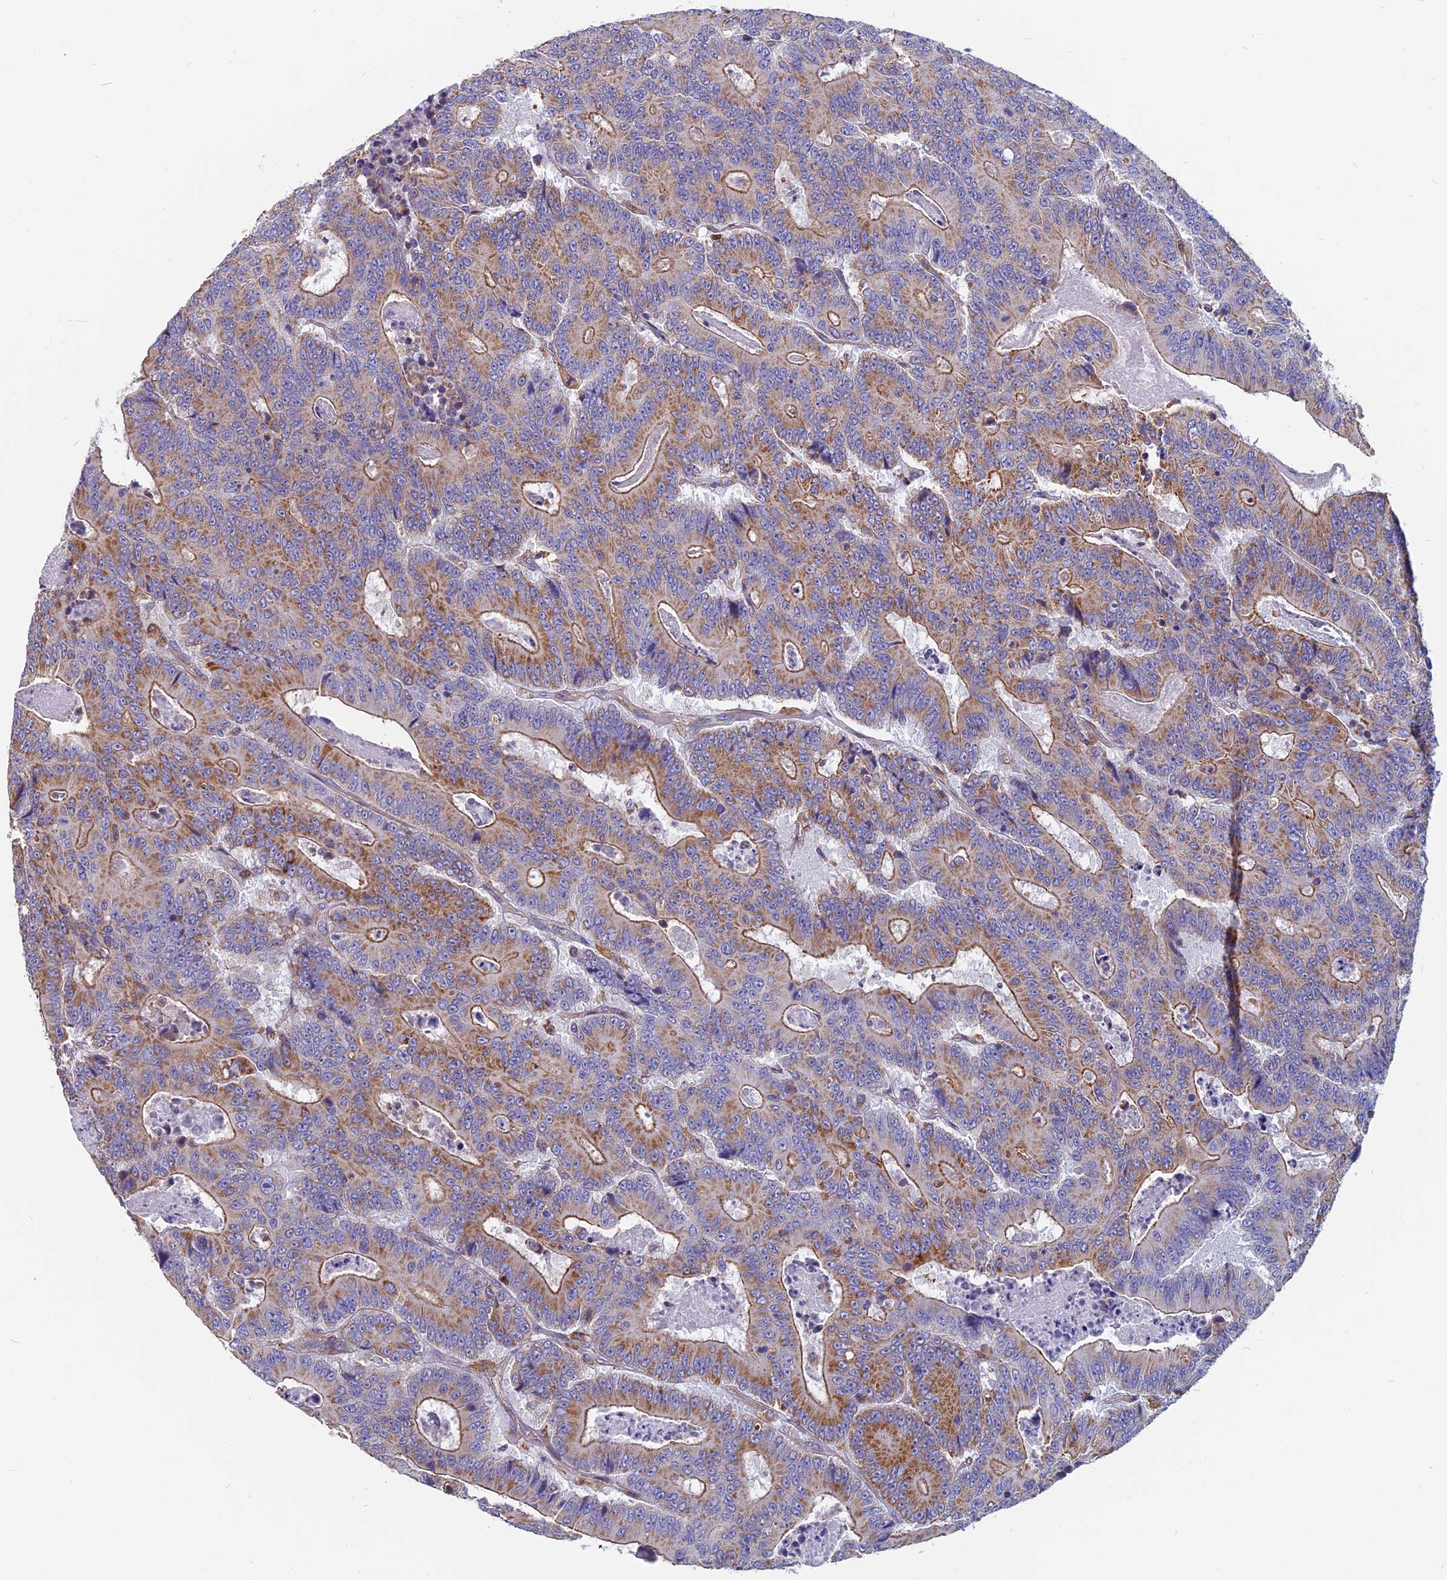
{"staining": {"intensity": "moderate", "quantity": ">75%", "location": "cytoplasmic/membranous"}, "tissue": "colorectal cancer", "cell_type": "Tumor cells", "image_type": "cancer", "snomed": [{"axis": "morphology", "description": "Adenocarcinoma, NOS"}, {"axis": "topography", "description": "Colon"}], "caption": "A brown stain shows moderate cytoplasmic/membranous expression of a protein in colorectal cancer (adenocarcinoma) tumor cells.", "gene": "HSD17B8", "patient": {"sex": "male", "age": 83}}